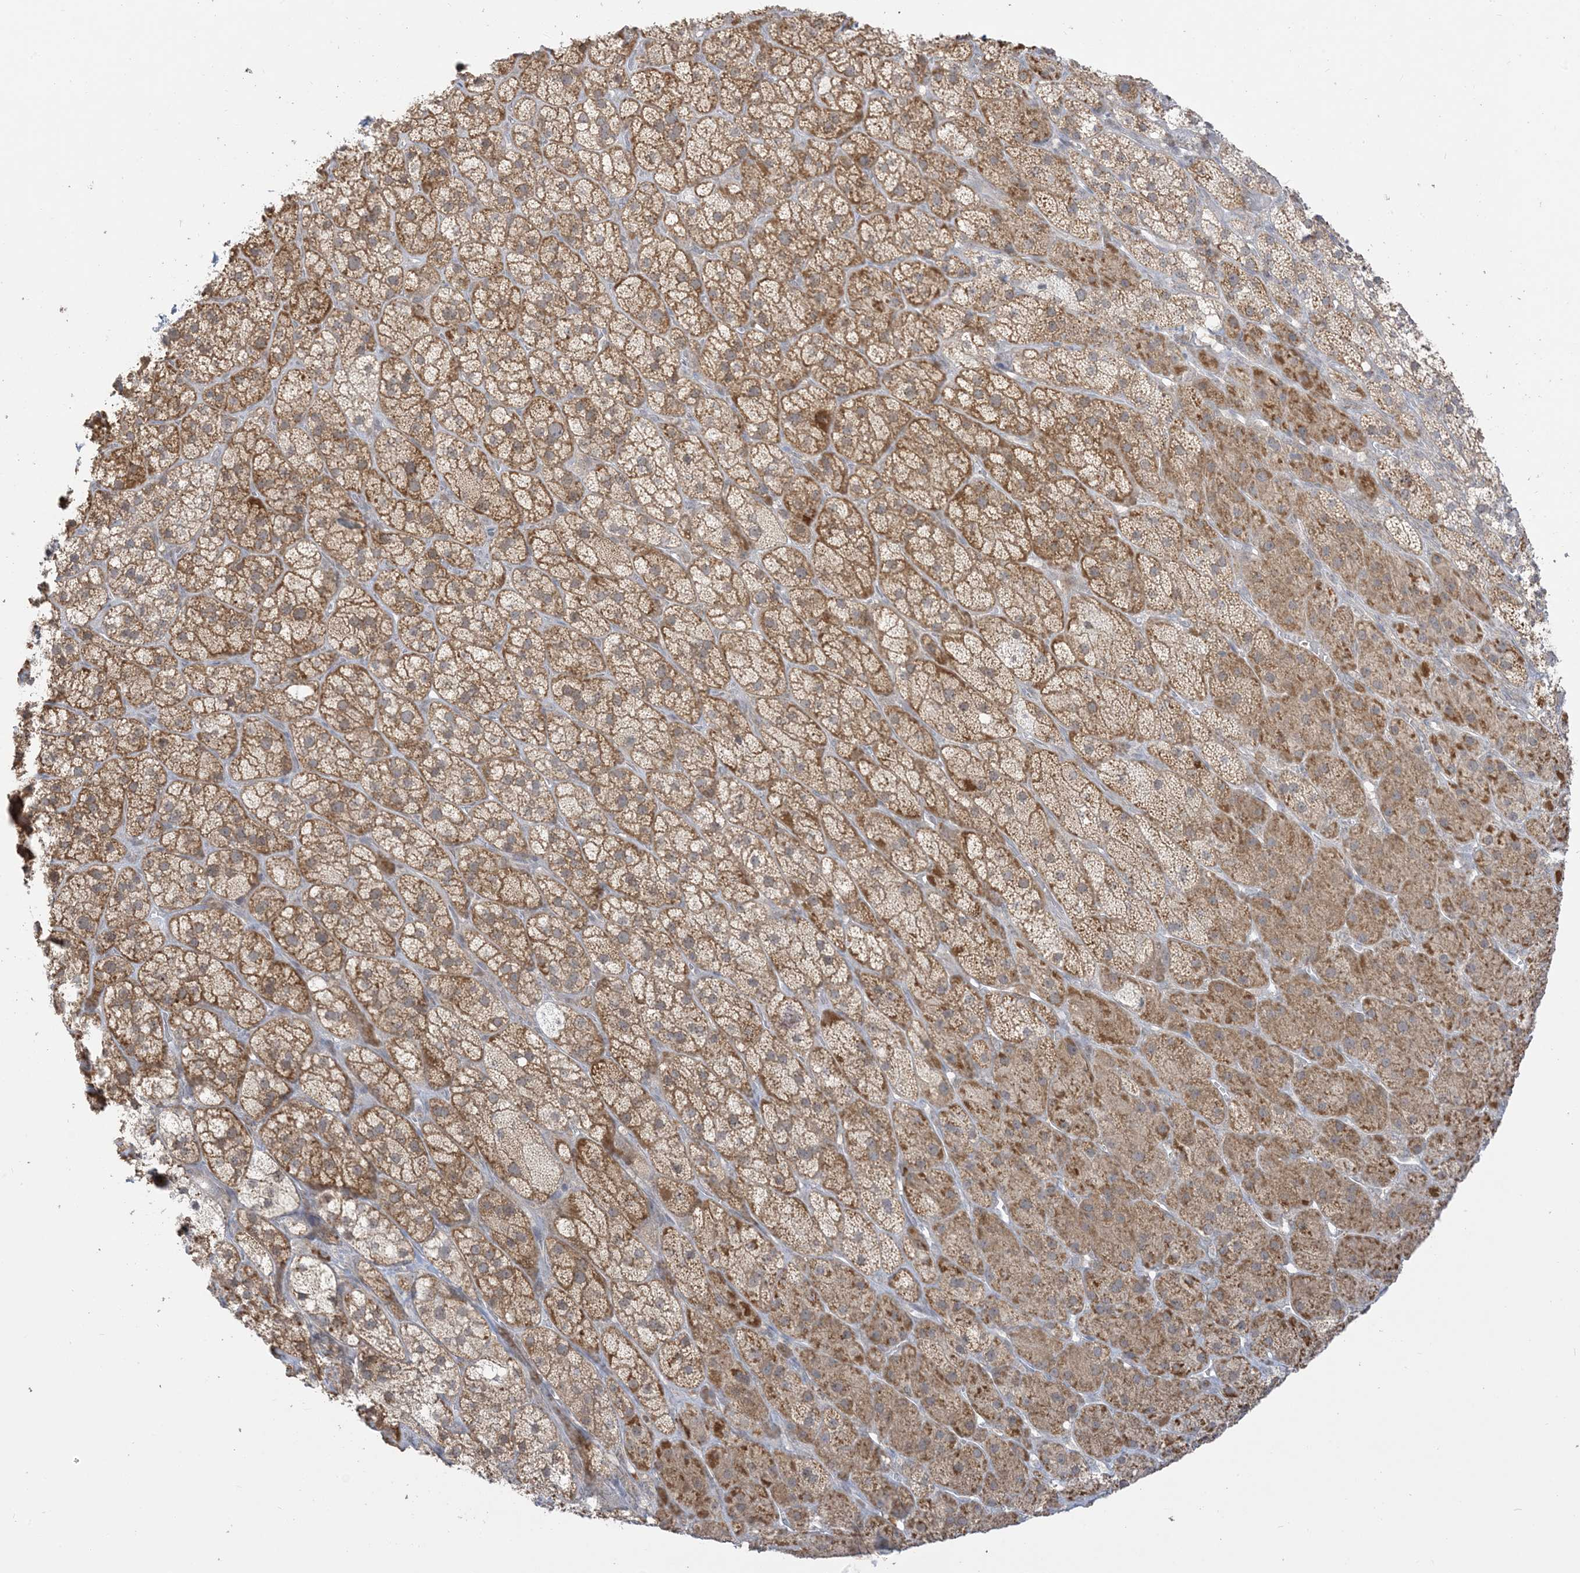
{"staining": {"intensity": "moderate", "quantity": ">75%", "location": "cytoplasmic/membranous"}, "tissue": "adrenal gland", "cell_type": "Glandular cells", "image_type": "normal", "snomed": [{"axis": "morphology", "description": "Normal tissue, NOS"}, {"axis": "topography", "description": "Adrenal gland"}], "caption": "Adrenal gland was stained to show a protein in brown. There is medium levels of moderate cytoplasmic/membranous staining in approximately >75% of glandular cells. (IHC, brightfield microscopy, high magnification).", "gene": "KANSL3", "patient": {"sex": "male", "age": 61}}